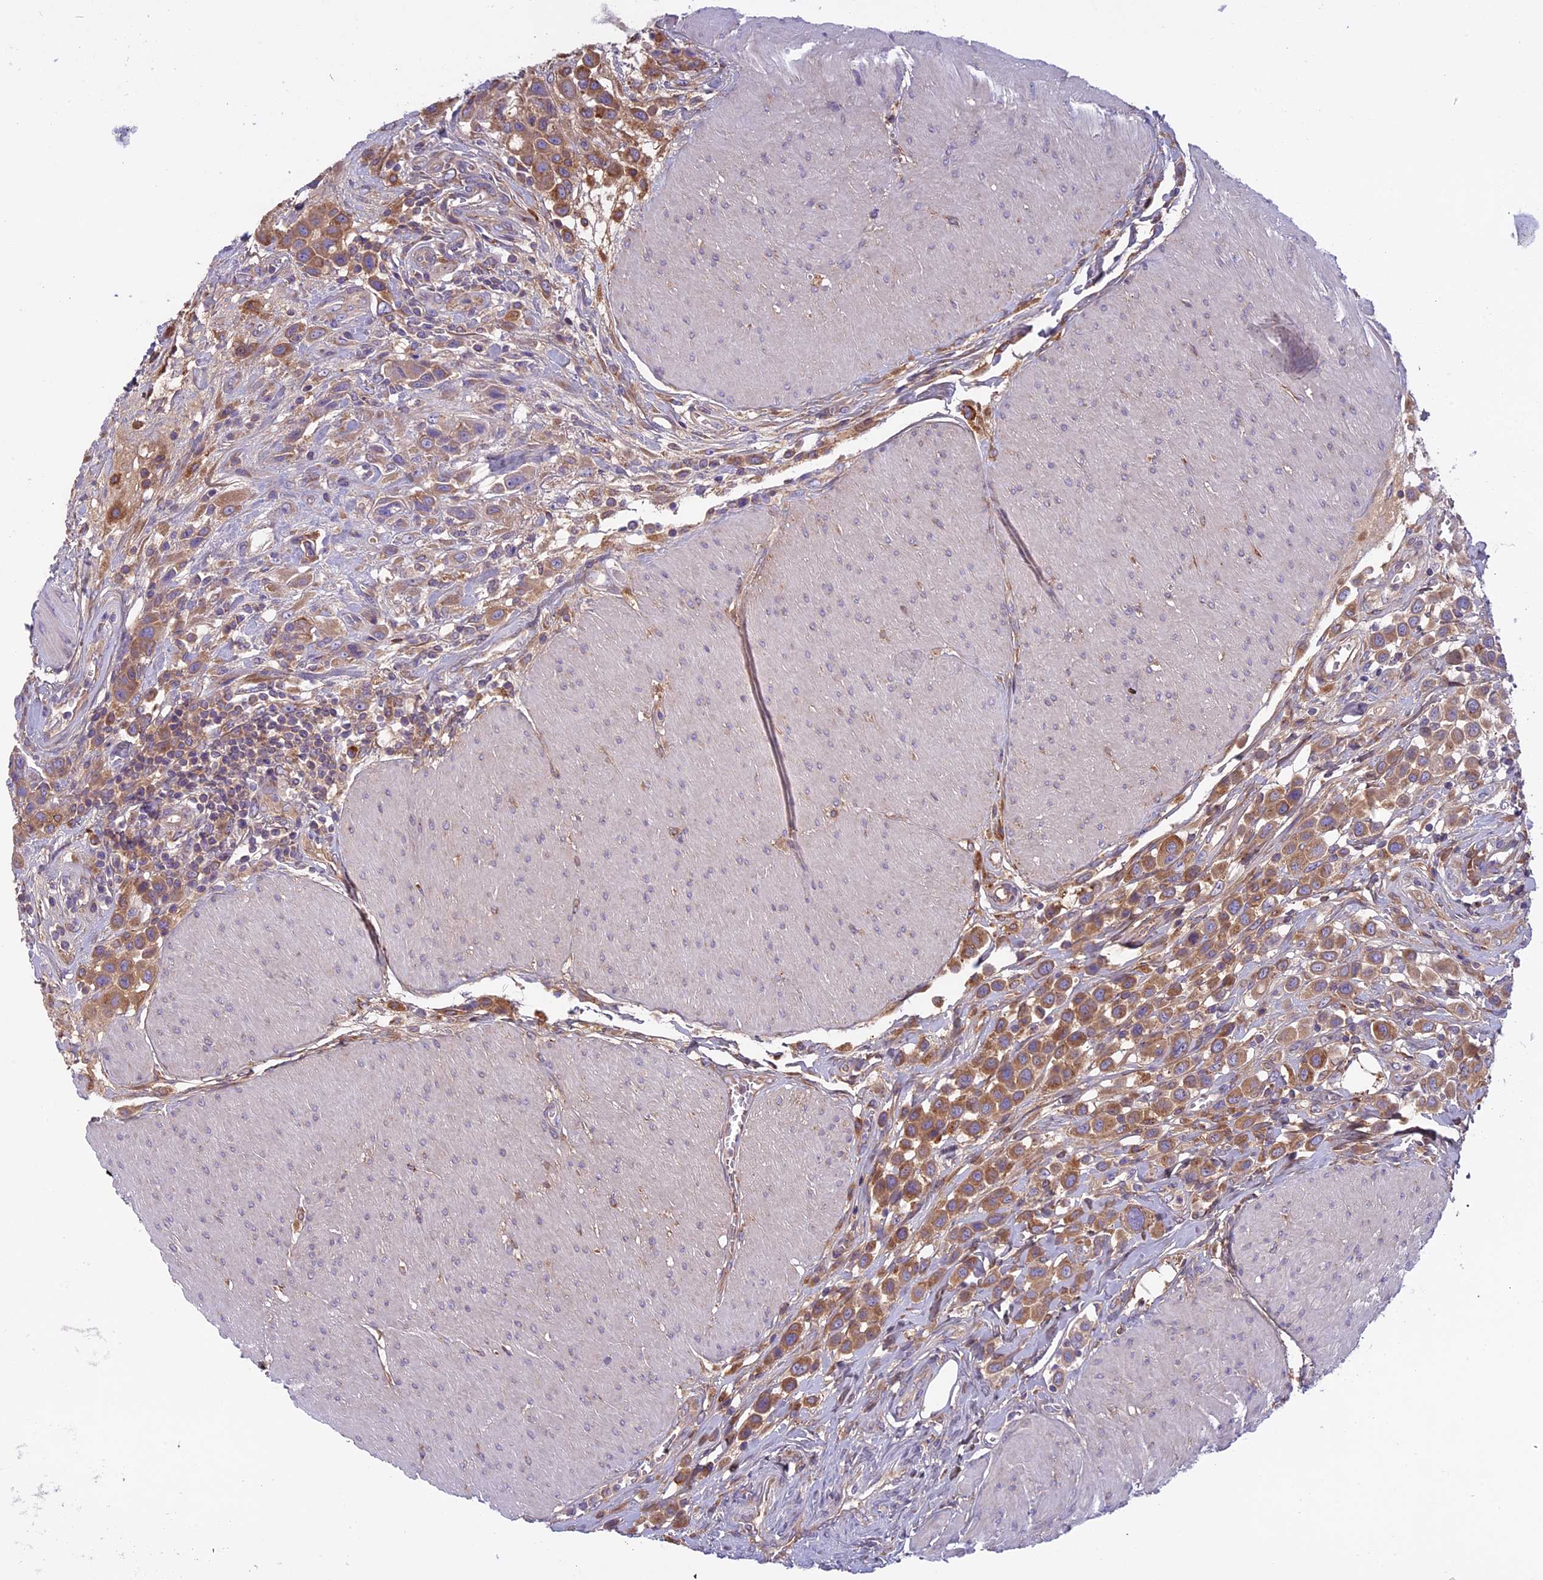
{"staining": {"intensity": "moderate", "quantity": ">75%", "location": "cytoplasmic/membranous"}, "tissue": "urothelial cancer", "cell_type": "Tumor cells", "image_type": "cancer", "snomed": [{"axis": "morphology", "description": "Urothelial carcinoma, High grade"}, {"axis": "topography", "description": "Urinary bladder"}], "caption": "A medium amount of moderate cytoplasmic/membranous expression is appreciated in about >75% of tumor cells in urothelial cancer tissue.", "gene": "DCTN5", "patient": {"sex": "male", "age": 50}}